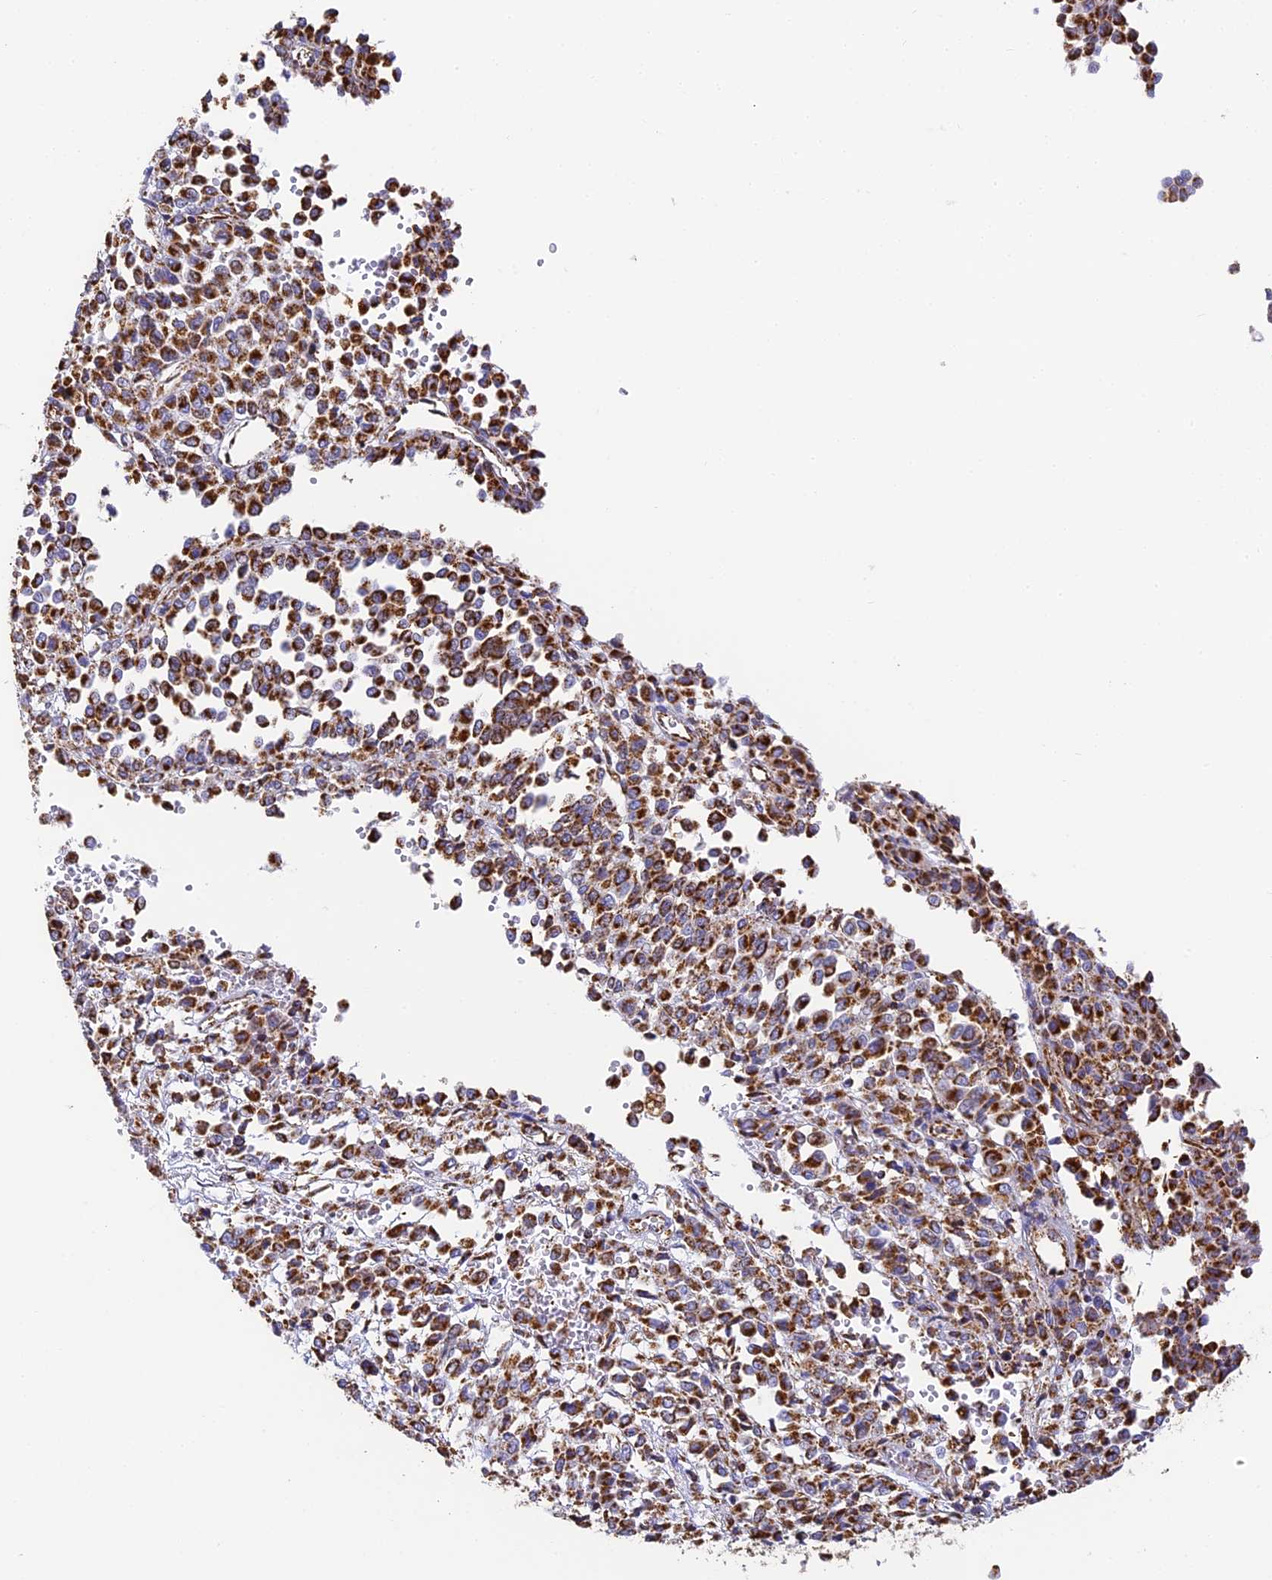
{"staining": {"intensity": "strong", "quantity": ">75%", "location": "cytoplasmic/membranous"}, "tissue": "melanoma", "cell_type": "Tumor cells", "image_type": "cancer", "snomed": [{"axis": "morphology", "description": "Malignant melanoma, Metastatic site"}, {"axis": "topography", "description": "Pancreas"}], "caption": "Immunohistochemistry of malignant melanoma (metastatic site) reveals high levels of strong cytoplasmic/membranous staining in approximately >75% of tumor cells. (DAB (3,3'-diaminobenzidine) = brown stain, brightfield microscopy at high magnification).", "gene": "COX6C", "patient": {"sex": "female", "age": 30}}